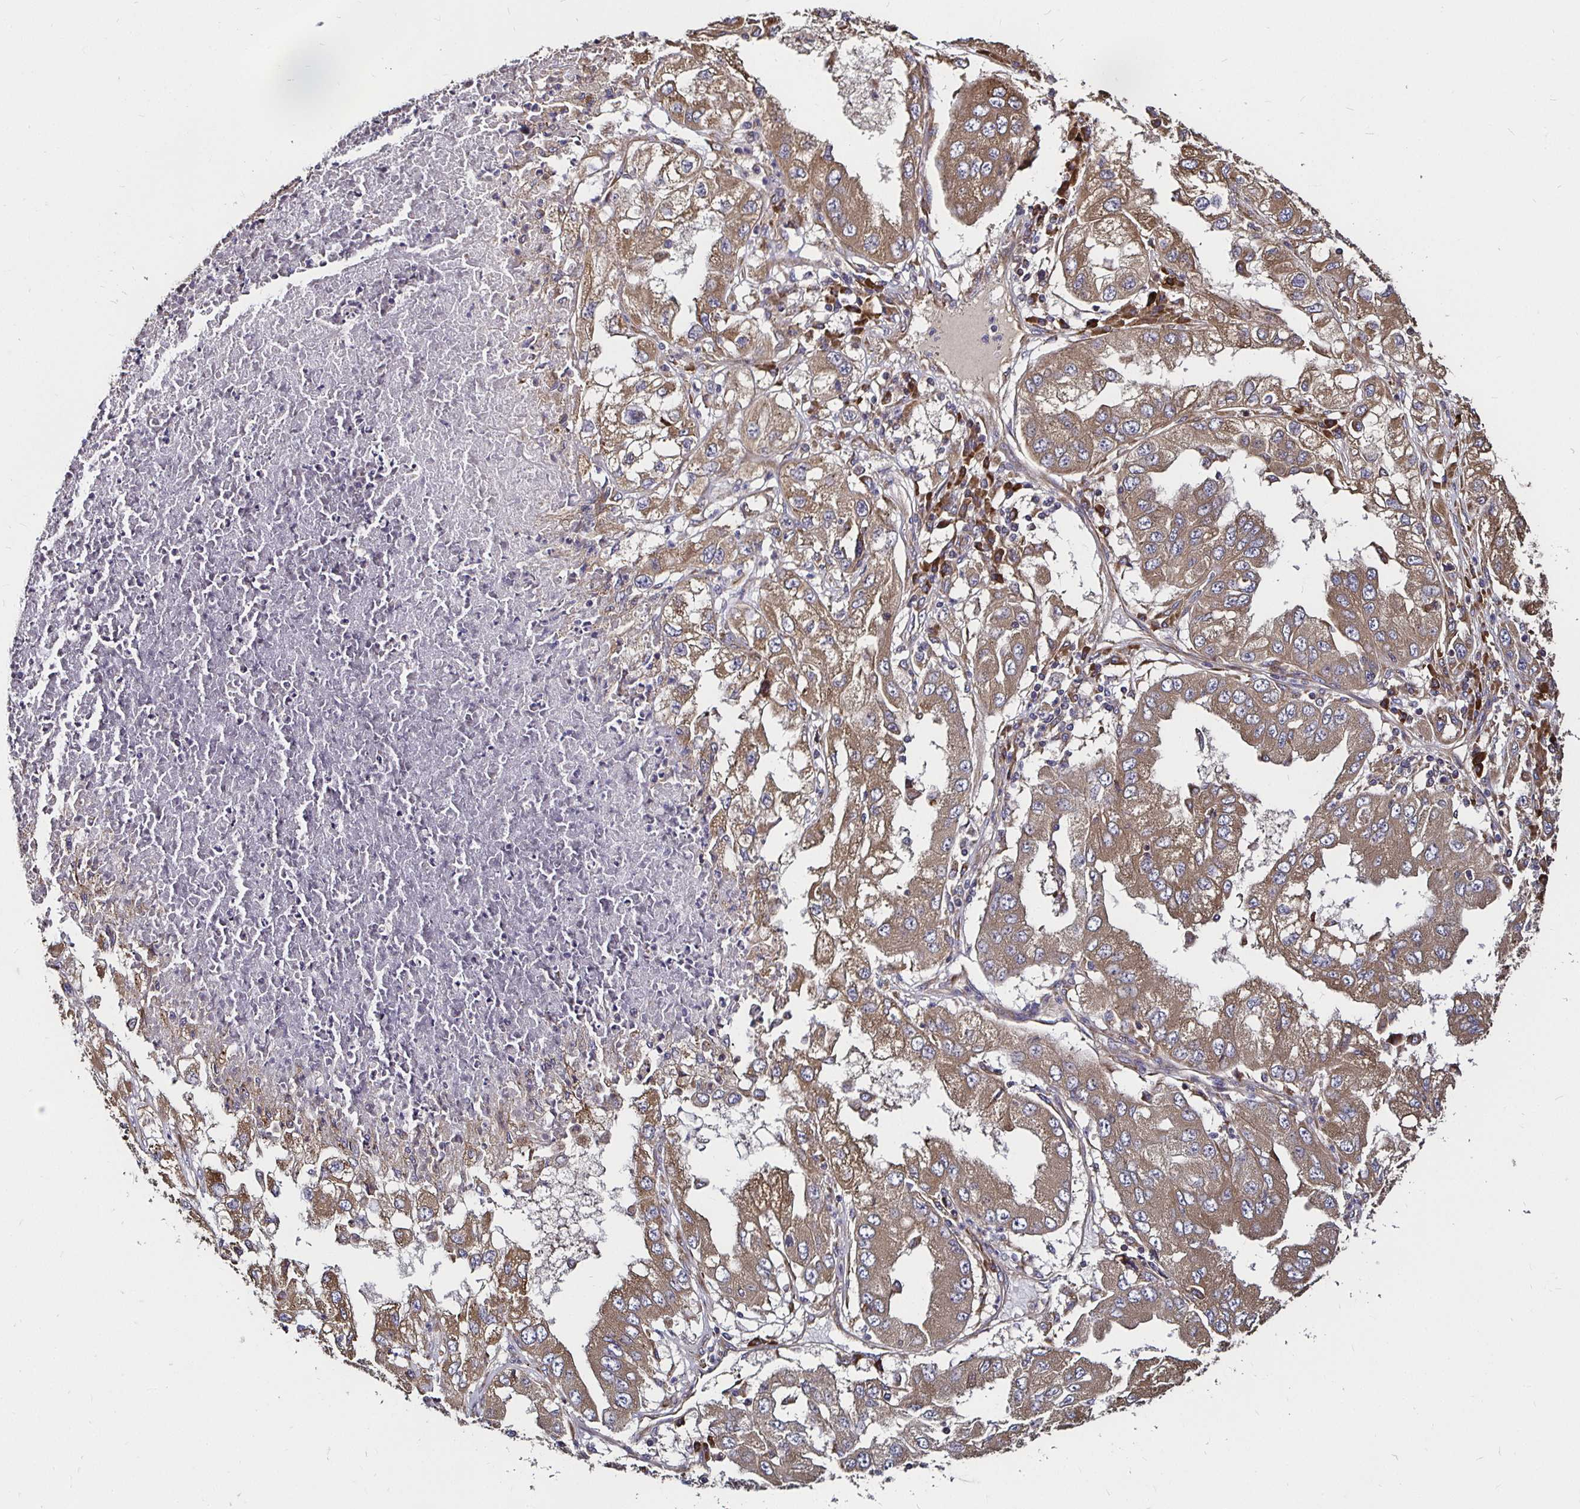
{"staining": {"intensity": "moderate", "quantity": ">75%", "location": "cytoplasmic/membranous"}, "tissue": "lung cancer", "cell_type": "Tumor cells", "image_type": "cancer", "snomed": [{"axis": "morphology", "description": "Adenocarcinoma, NOS"}, {"axis": "morphology", "description": "Adenocarcinoma primary or metastatic"}, {"axis": "topography", "description": "Lung"}], "caption": "A histopathology image of human lung cancer stained for a protein exhibits moderate cytoplasmic/membranous brown staining in tumor cells.", "gene": "MLST8", "patient": {"sex": "male", "age": 74}}